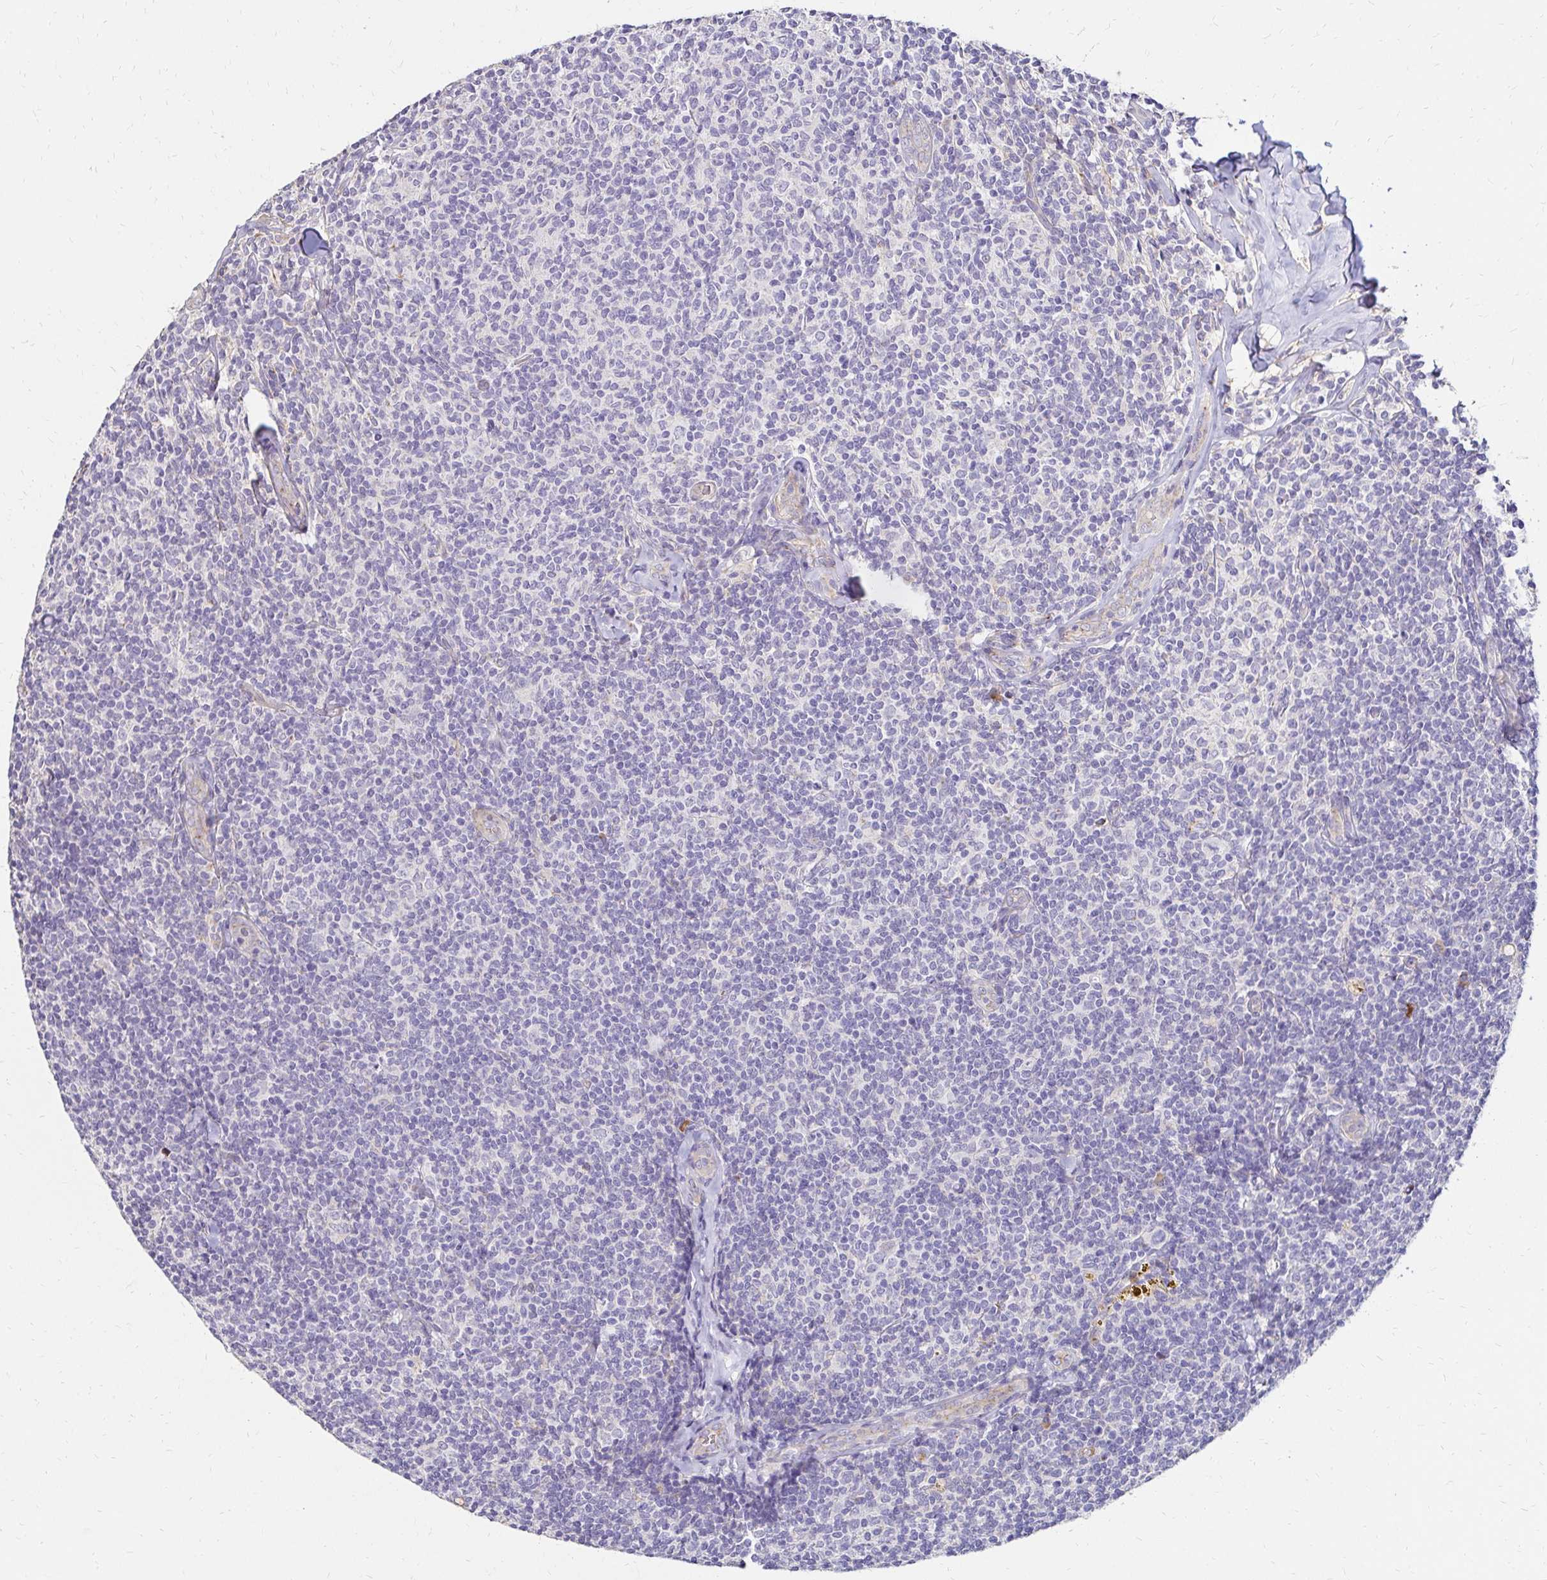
{"staining": {"intensity": "negative", "quantity": "none", "location": "none"}, "tissue": "lymphoma", "cell_type": "Tumor cells", "image_type": "cancer", "snomed": [{"axis": "morphology", "description": "Malignant lymphoma, non-Hodgkin's type, Low grade"}, {"axis": "topography", "description": "Lymph node"}], "caption": "Immunohistochemistry (IHC) image of human low-grade malignant lymphoma, non-Hodgkin's type stained for a protein (brown), which shows no staining in tumor cells. (Immunohistochemistry, brightfield microscopy, high magnification).", "gene": "PRIMA1", "patient": {"sex": "female", "age": 56}}